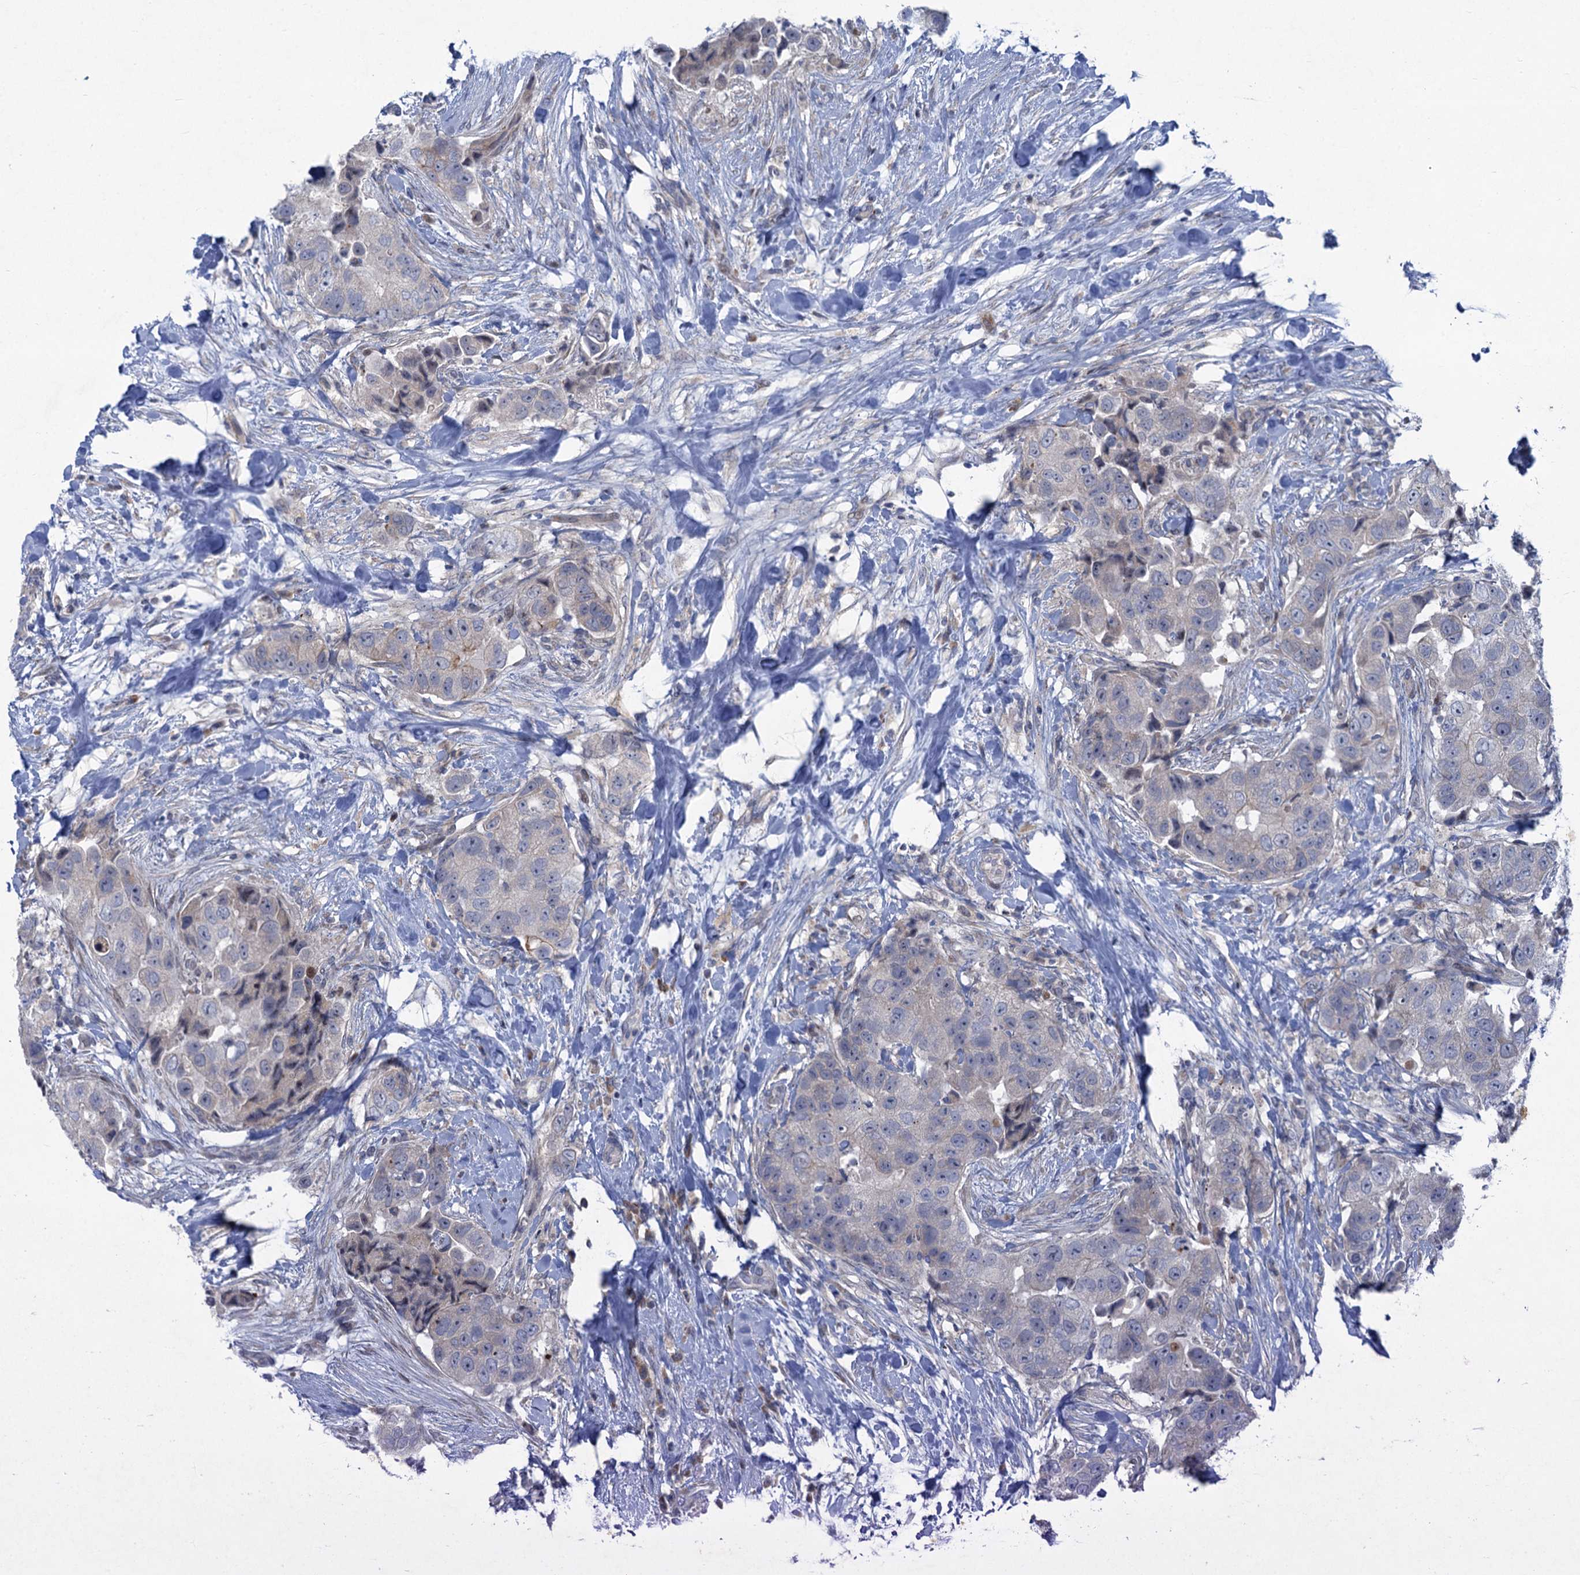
{"staining": {"intensity": "negative", "quantity": "none", "location": "none"}, "tissue": "breast cancer", "cell_type": "Tumor cells", "image_type": "cancer", "snomed": [{"axis": "morphology", "description": "Normal tissue, NOS"}, {"axis": "morphology", "description": "Duct carcinoma"}, {"axis": "topography", "description": "Breast"}], "caption": "High power microscopy image of an immunohistochemistry histopathology image of breast intraductal carcinoma, revealing no significant expression in tumor cells. The staining is performed using DAB brown chromogen with nuclei counter-stained in using hematoxylin.", "gene": "QPCTL", "patient": {"sex": "female", "age": 62}}